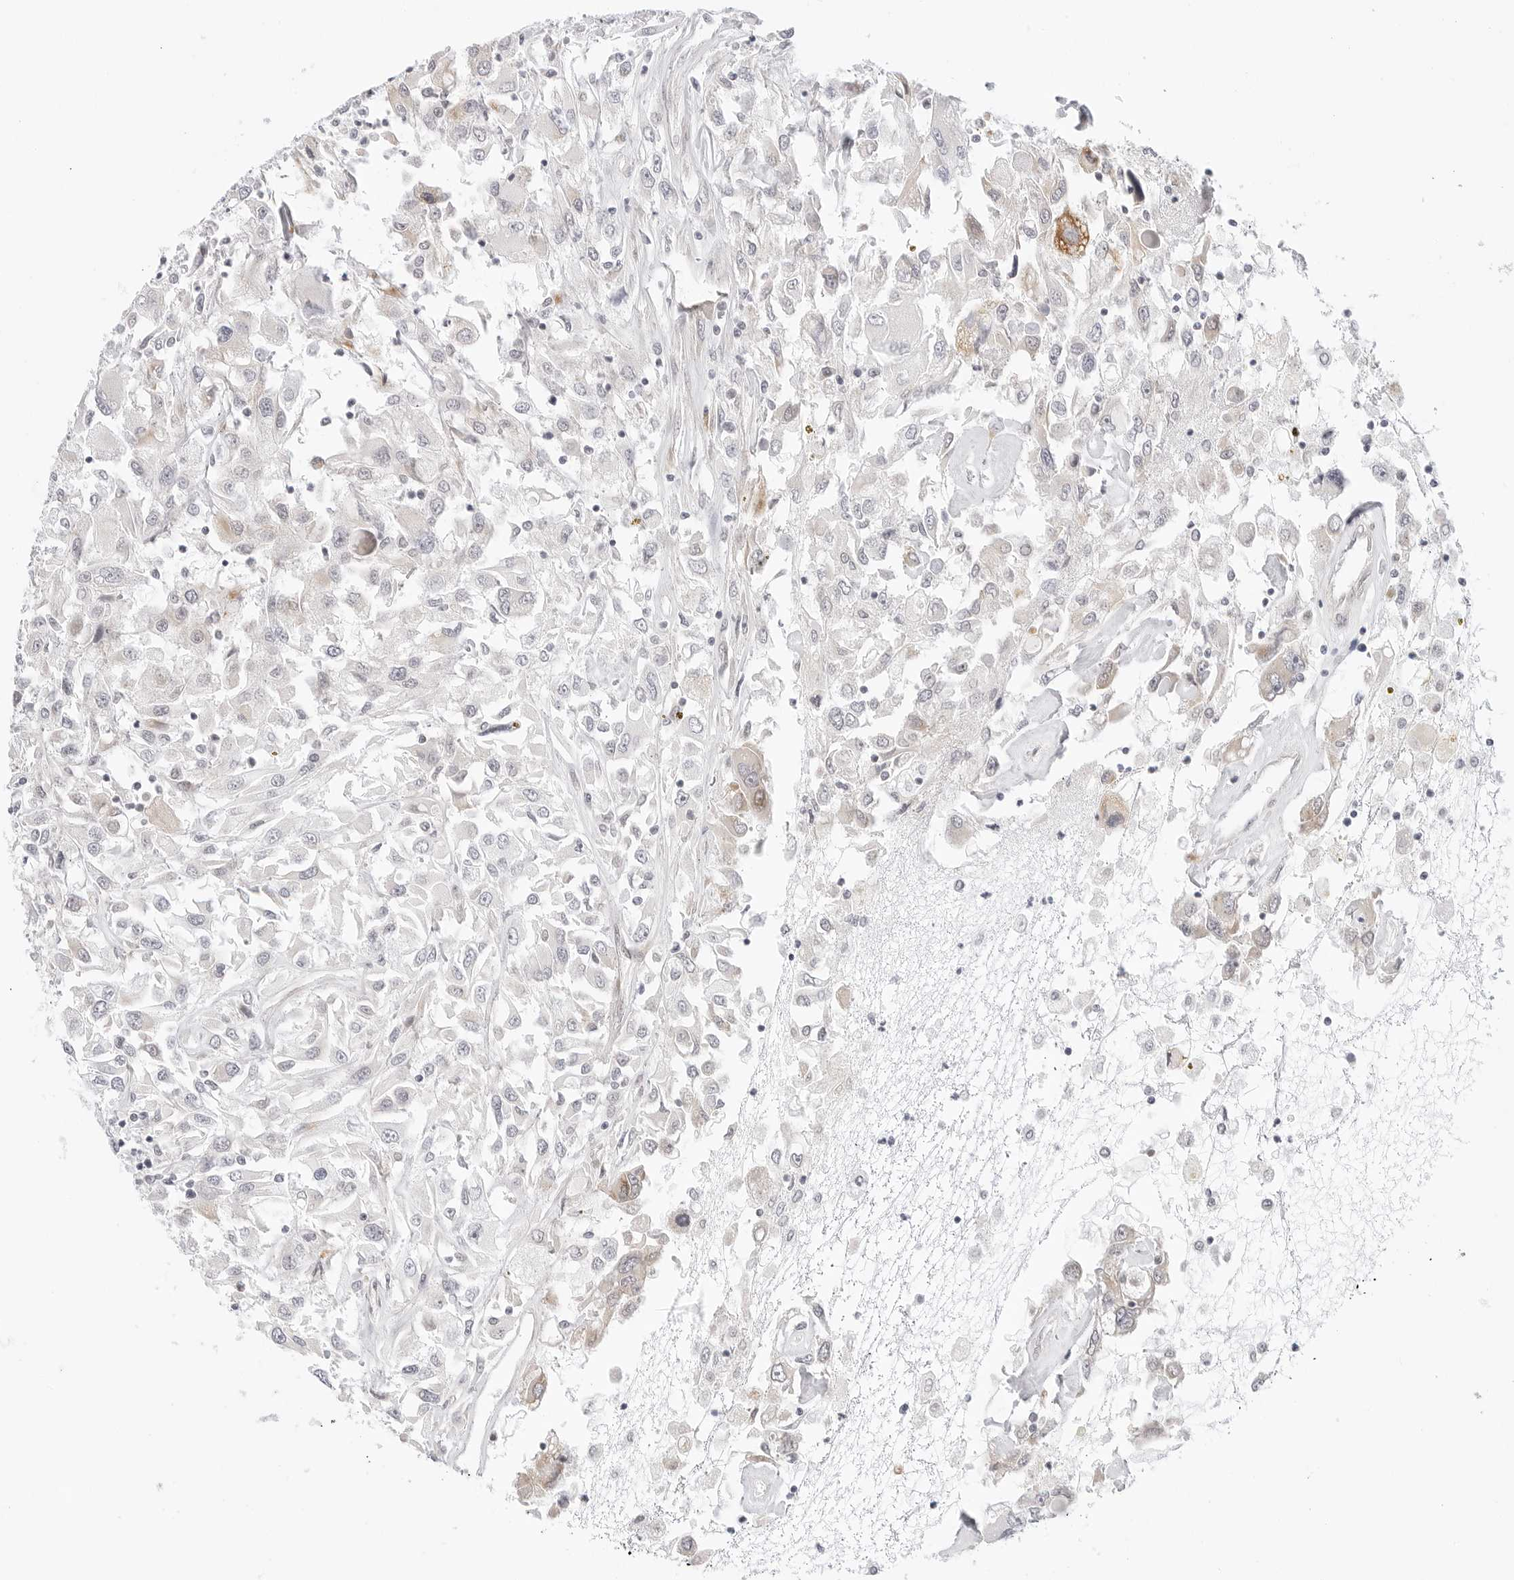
{"staining": {"intensity": "weak", "quantity": "<25%", "location": "cytoplasmic/membranous"}, "tissue": "renal cancer", "cell_type": "Tumor cells", "image_type": "cancer", "snomed": [{"axis": "morphology", "description": "Adenocarcinoma, NOS"}, {"axis": "topography", "description": "Kidney"}], "caption": "IHC micrograph of neoplastic tissue: renal cancer (adenocarcinoma) stained with DAB reveals no significant protein staining in tumor cells.", "gene": "TCP1", "patient": {"sex": "female", "age": 52}}